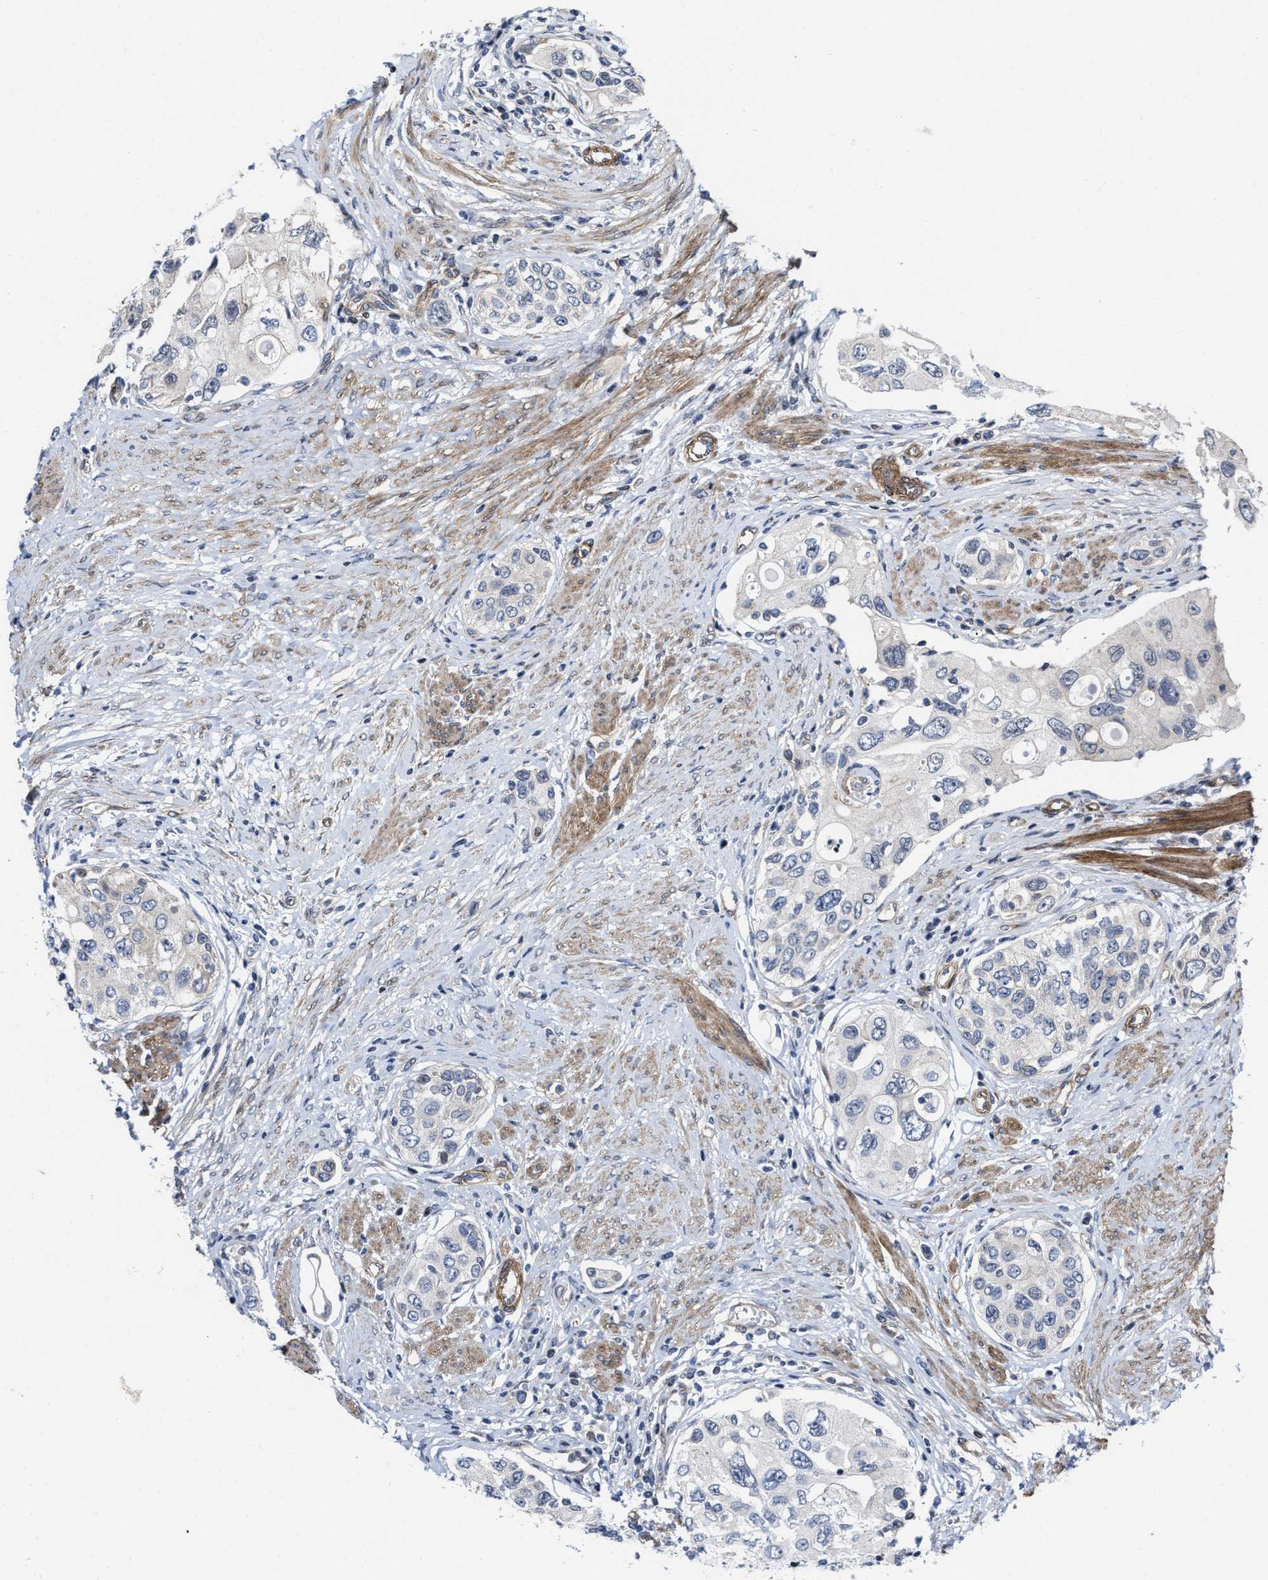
{"staining": {"intensity": "negative", "quantity": "none", "location": "none"}, "tissue": "urothelial cancer", "cell_type": "Tumor cells", "image_type": "cancer", "snomed": [{"axis": "morphology", "description": "Urothelial carcinoma, High grade"}, {"axis": "topography", "description": "Urinary bladder"}], "caption": "This is an IHC photomicrograph of high-grade urothelial carcinoma. There is no staining in tumor cells.", "gene": "TGFB1I1", "patient": {"sex": "female", "age": 56}}